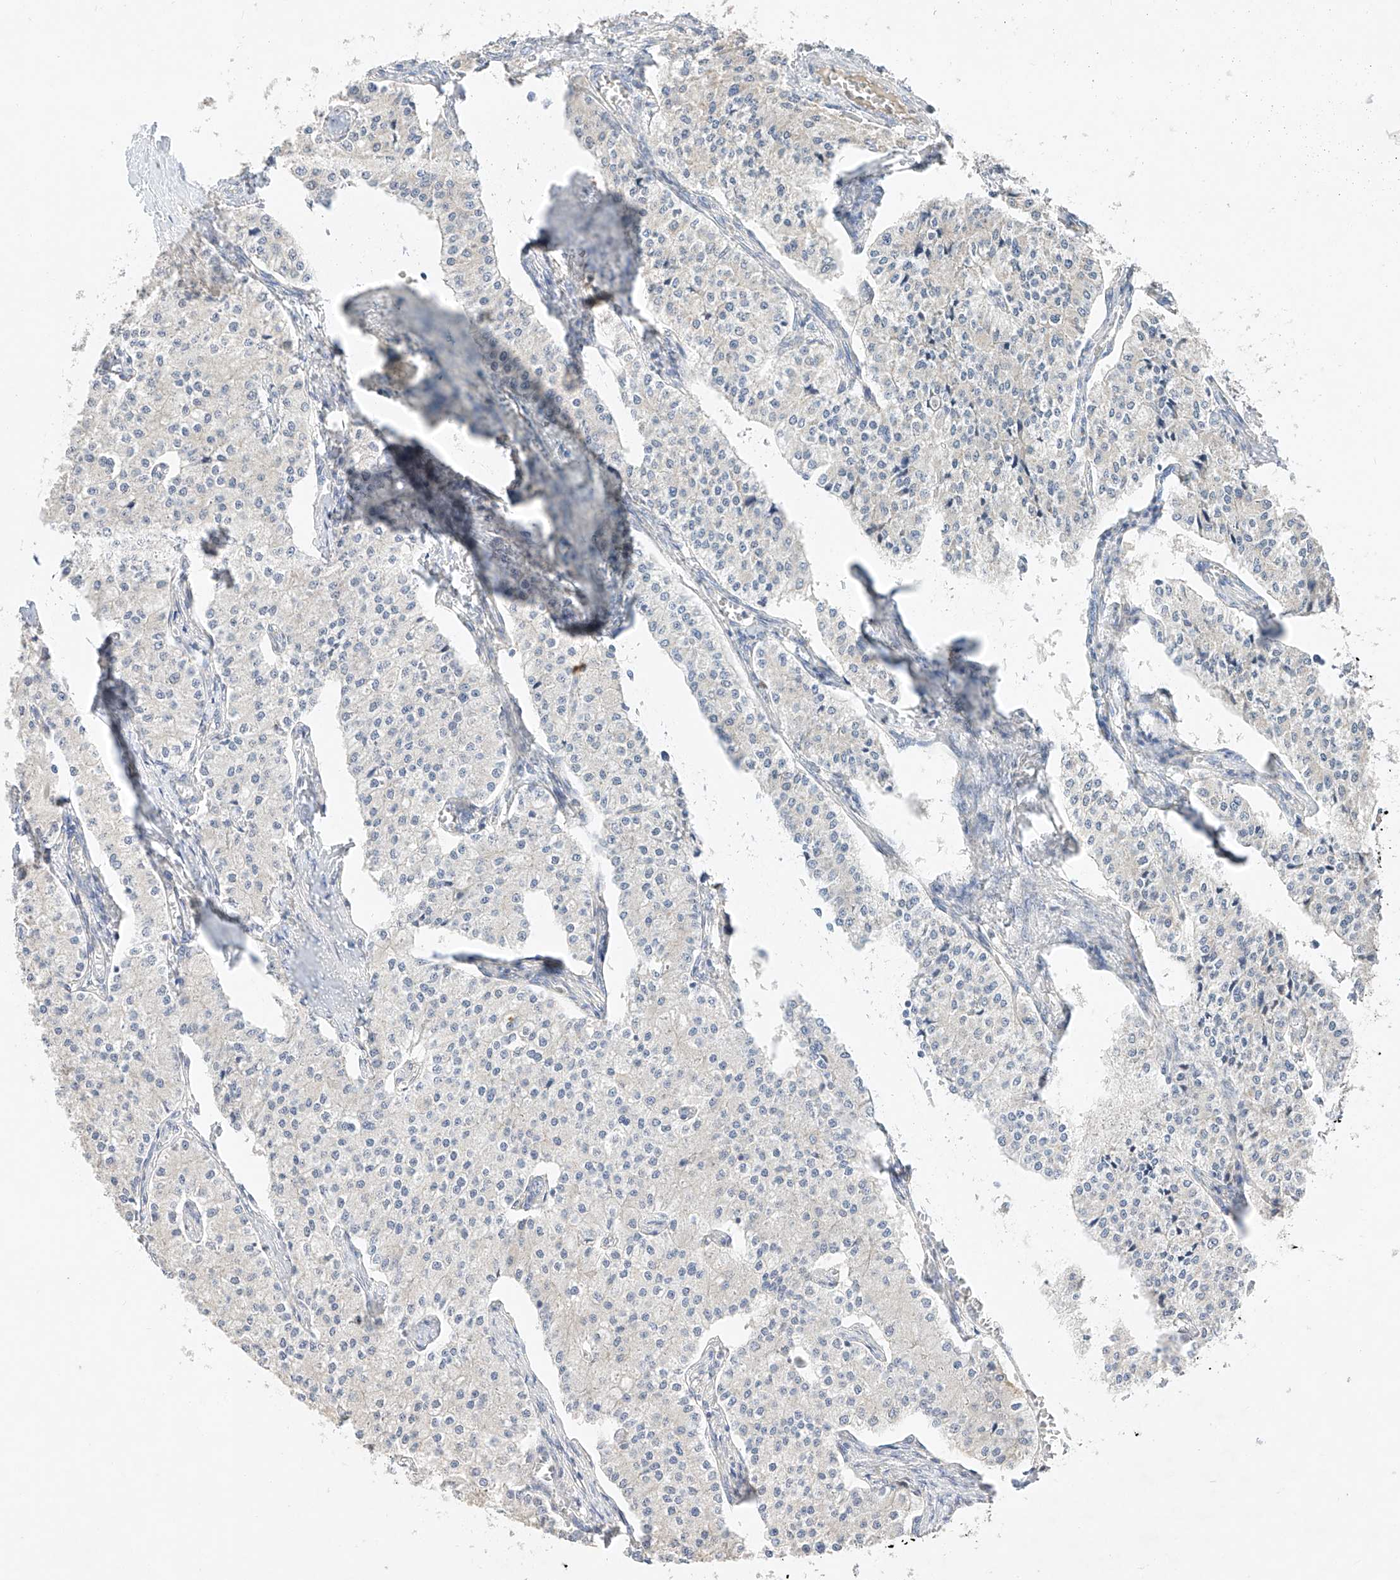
{"staining": {"intensity": "negative", "quantity": "none", "location": "none"}, "tissue": "carcinoid", "cell_type": "Tumor cells", "image_type": "cancer", "snomed": [{"axis": "morphology", "description": "Carcinoid, malignant, NOS"}, {"axis": "topography", "description": "Colon"}], "caption": "Immunohistochemical staining of human malignant carcinoid exhibits no significant positivity in tumor cells.", "gene": "IL22RA2", "patient": {"sex": "female", "age": 52}}